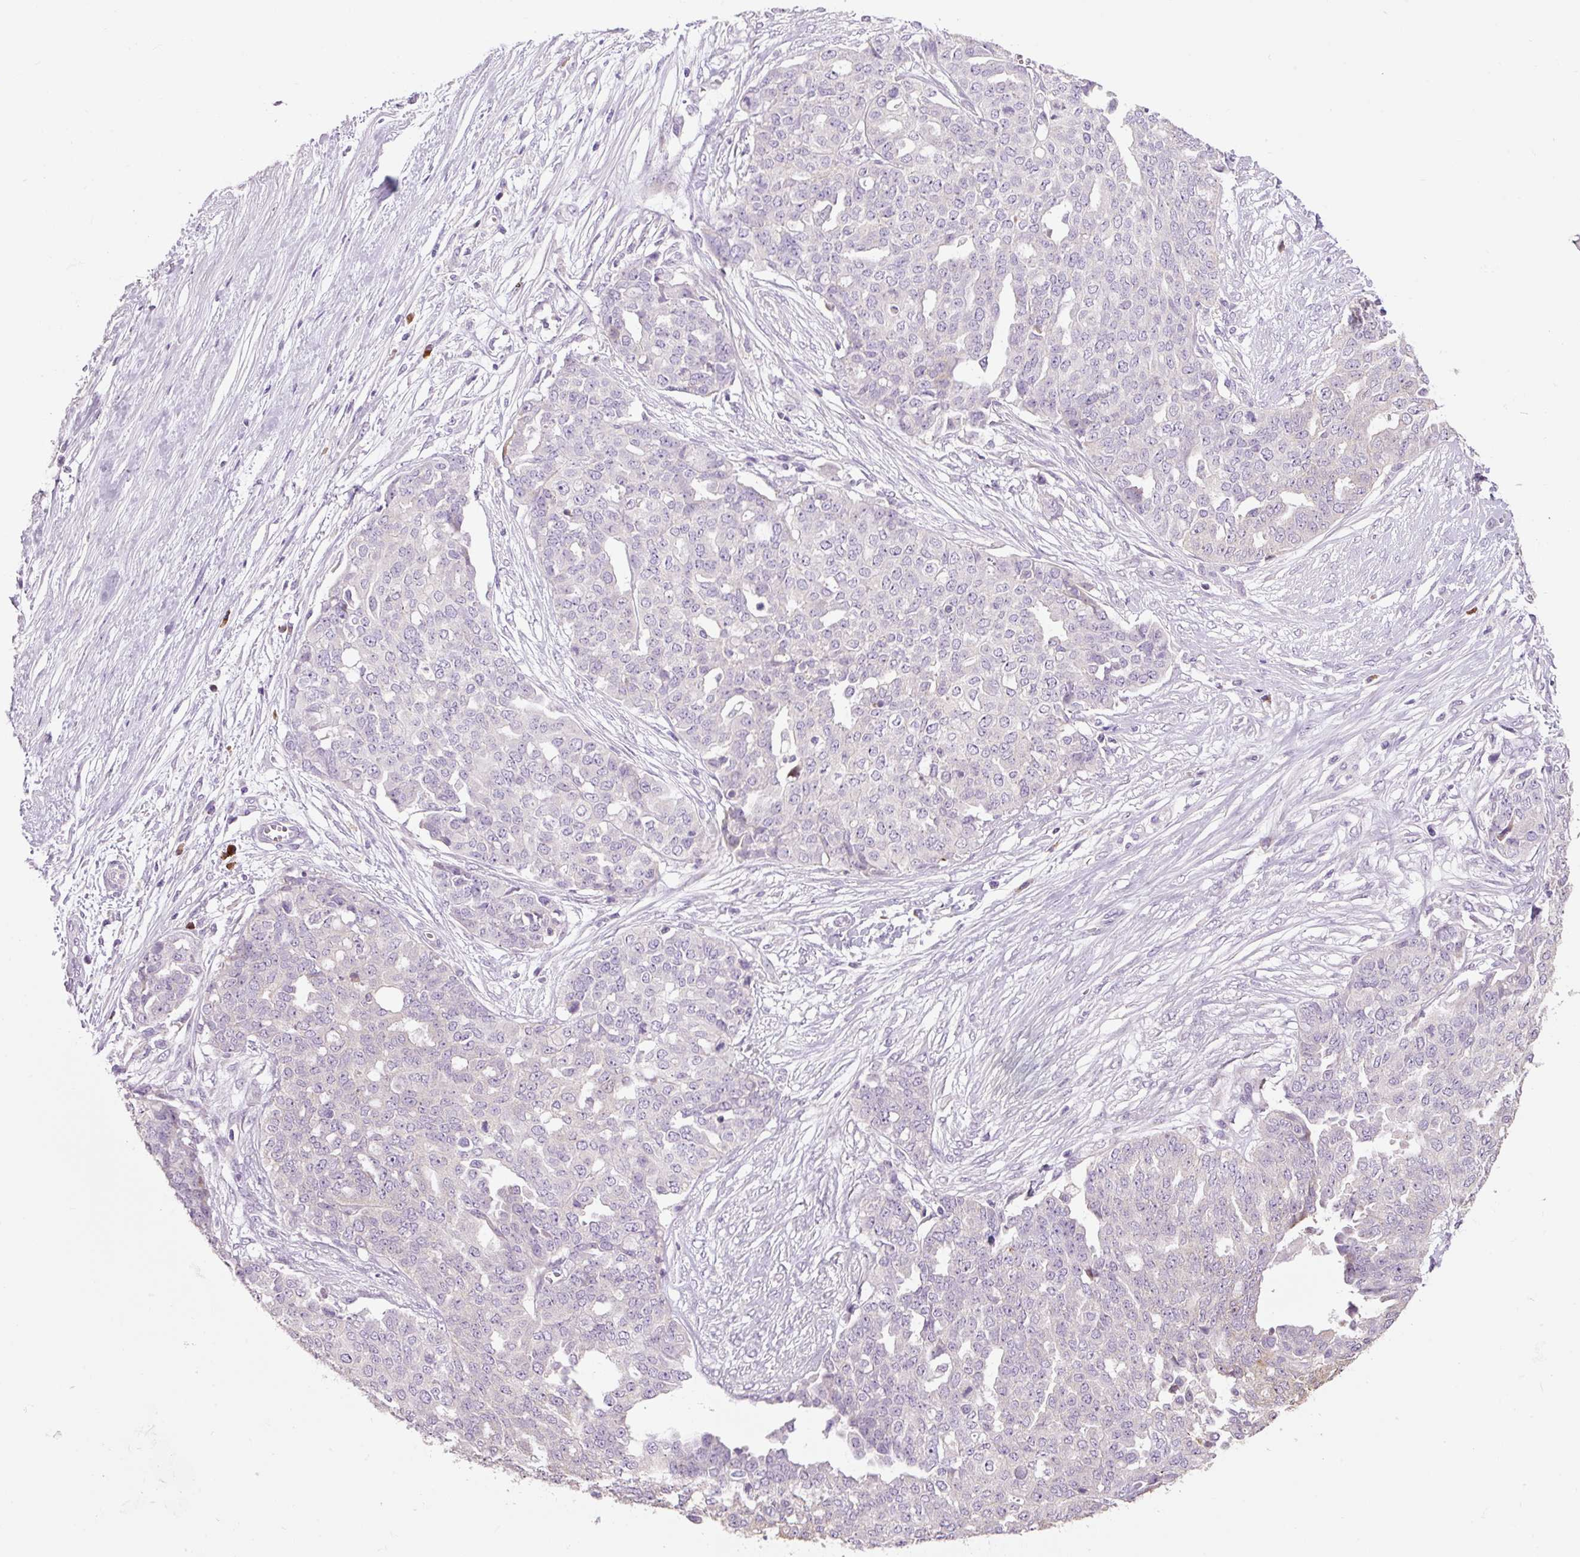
{"staining": {"intensity": "negative", "quantity": "none", "location": "none"}, "tissue": "ovarian cancer", "cell_type": "Tumor cells", "image_type": "cancer", "snomed": [{"axis": "morphology", "description": "Cystadenocarcinoma, serous, NOS"}, {"axis": "topography", "description": "Soft tissue"}, {"axis": "topography", "description": "Ovary"}], "caption": "The histopathology image exhibits no staining of tumor cells in ovarian serous cystadenocarcinoma.", "gene": "HAX1", "patient": {"sex": "female", "age": 57}}